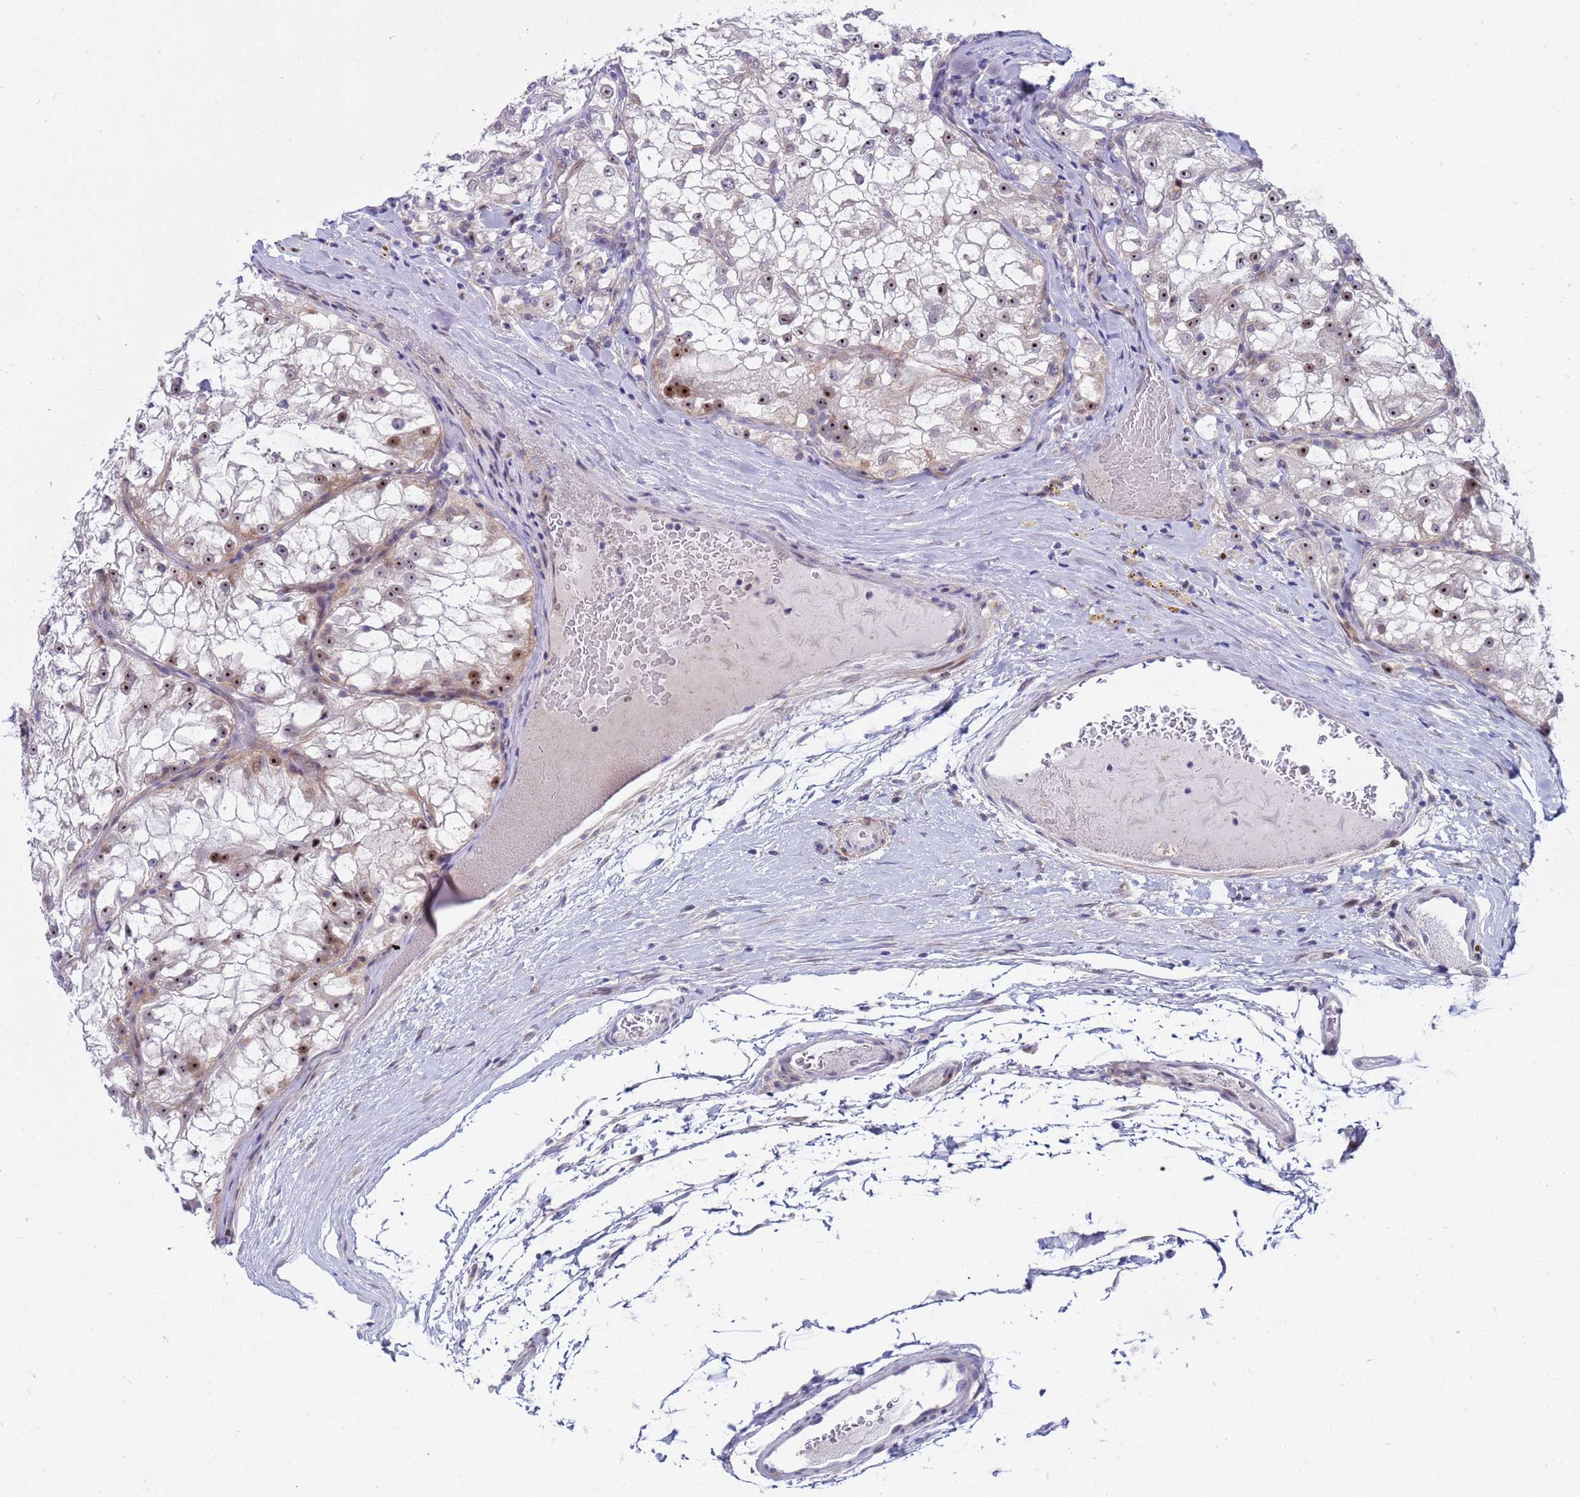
{"staining": {"intensity": "moderate", "quantity": ">75%", "location": "nuclear"}, "tissue": "renal cancer", "cell_type": "Tumor cells", "image_type": "cancer", "snomed": [{"axis": "morphology", "description": "Adenocarcinoma, NOS"}, {"axis": "topography", "description": "Kidney"}], "caption": "Immunohistochemical staining of human adenocarcinoma (renal) displays medium levels of moderate nuclear protein positivity in about >75% of tumor cells. The staining was performed using DAB (3,3'-diaminobenzidine) to visualize the protein expression in brown, while the nuclei were stained in blue with hematoxylin (Magnification: 20x).", "gene": "LRATD1", "patient": {"sex": "female", "age": 72}}